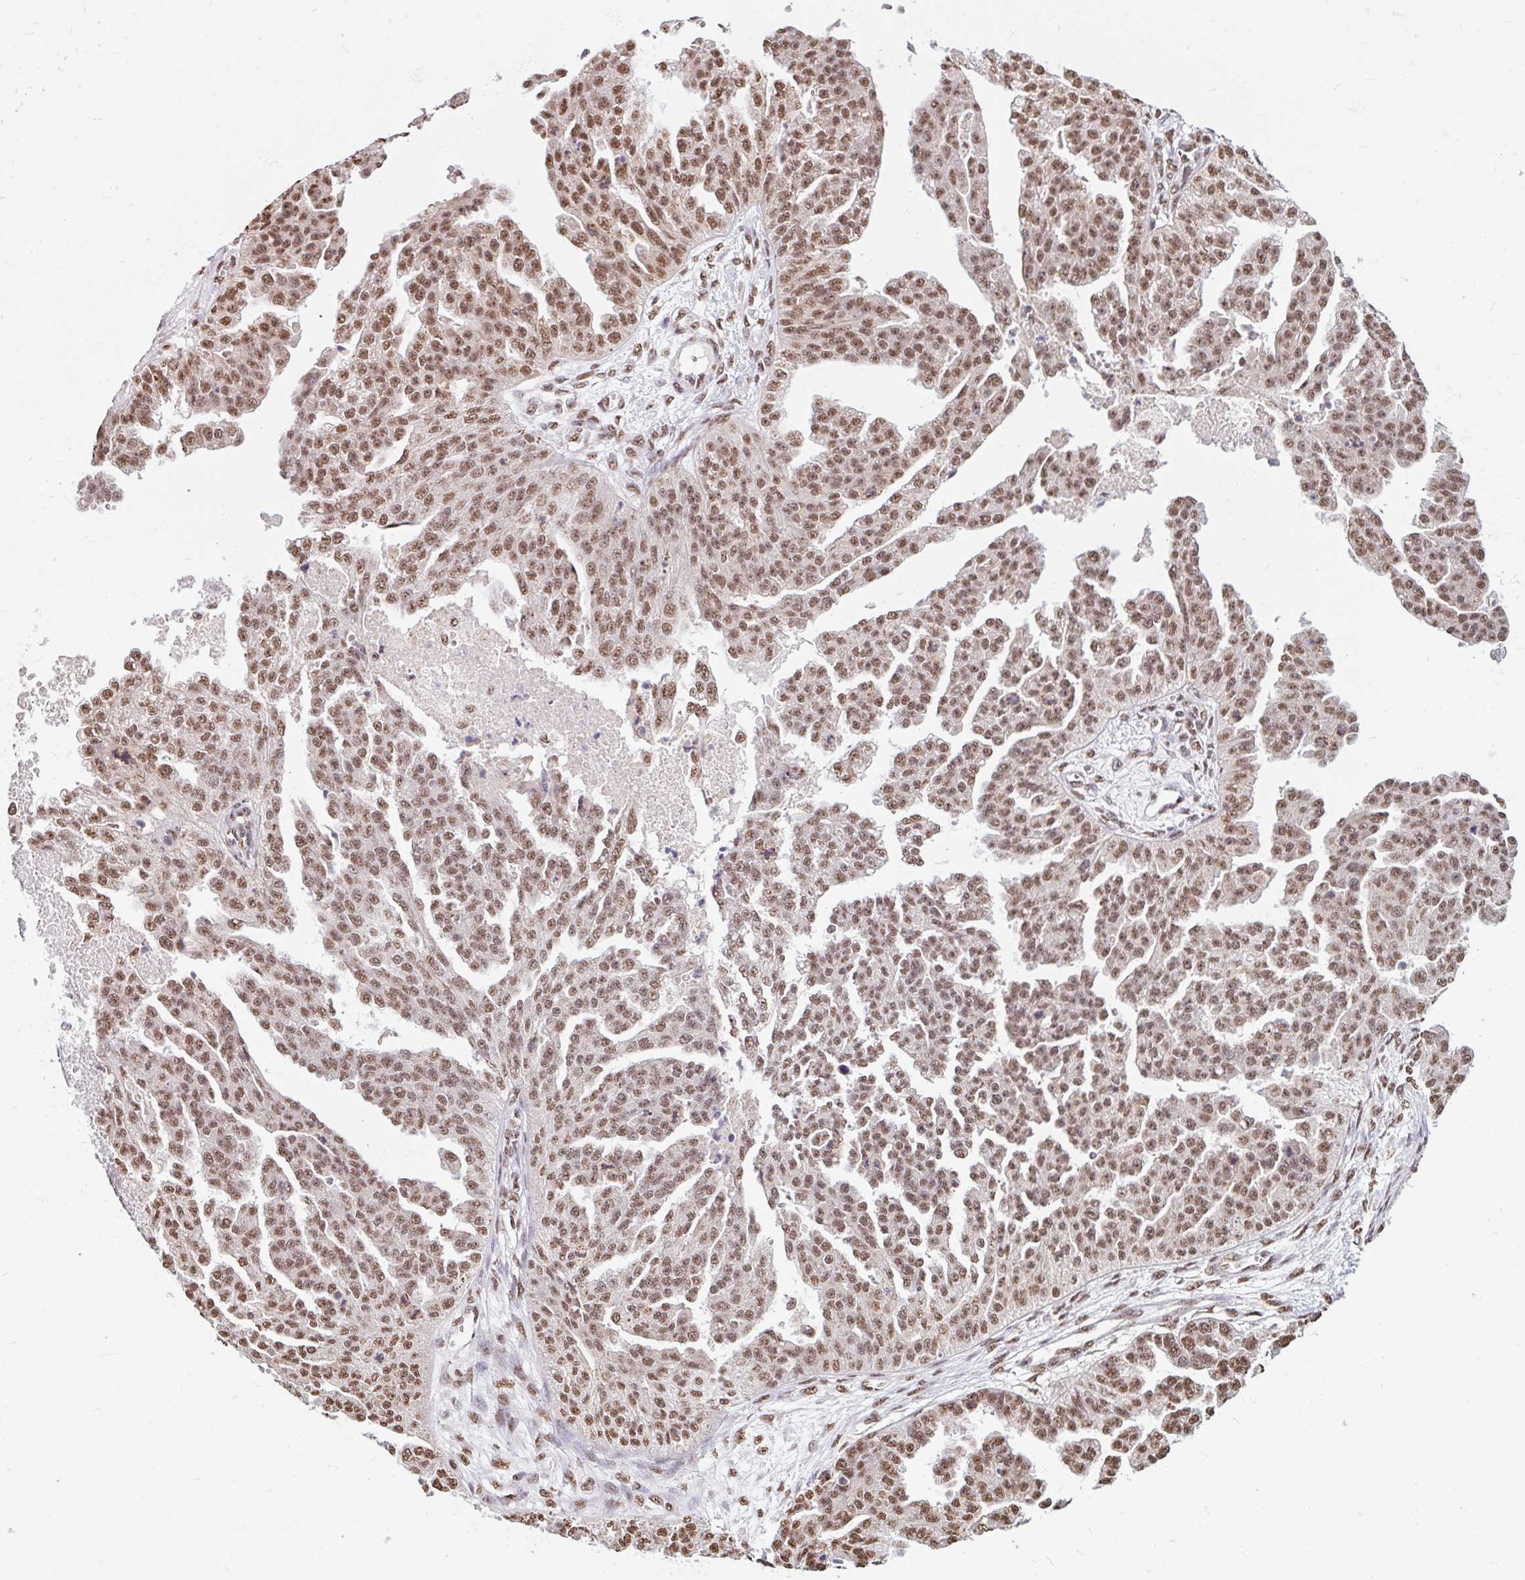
{"staining": {"intensity": "moderate", "quantity": ">75%", "location": "nuclear"}, "tissue": "ovarian cancer", "cell_type": "Tumor cells", "image_type": "cancer", "snomed": [{"axis": "morphology", "description": "Cystadenocarcinoma, serous, NOS"}, {"axis": "topography", "description": "Ovary"}], "caption": "Protein expression analysis of serous cystadenocarcinoma (ovarian) exhibits moderate nuclear positivity in approximately >75% of tumor cells.", "gene": "BICRA", "patient": {"sex": "female", "age": 58}}